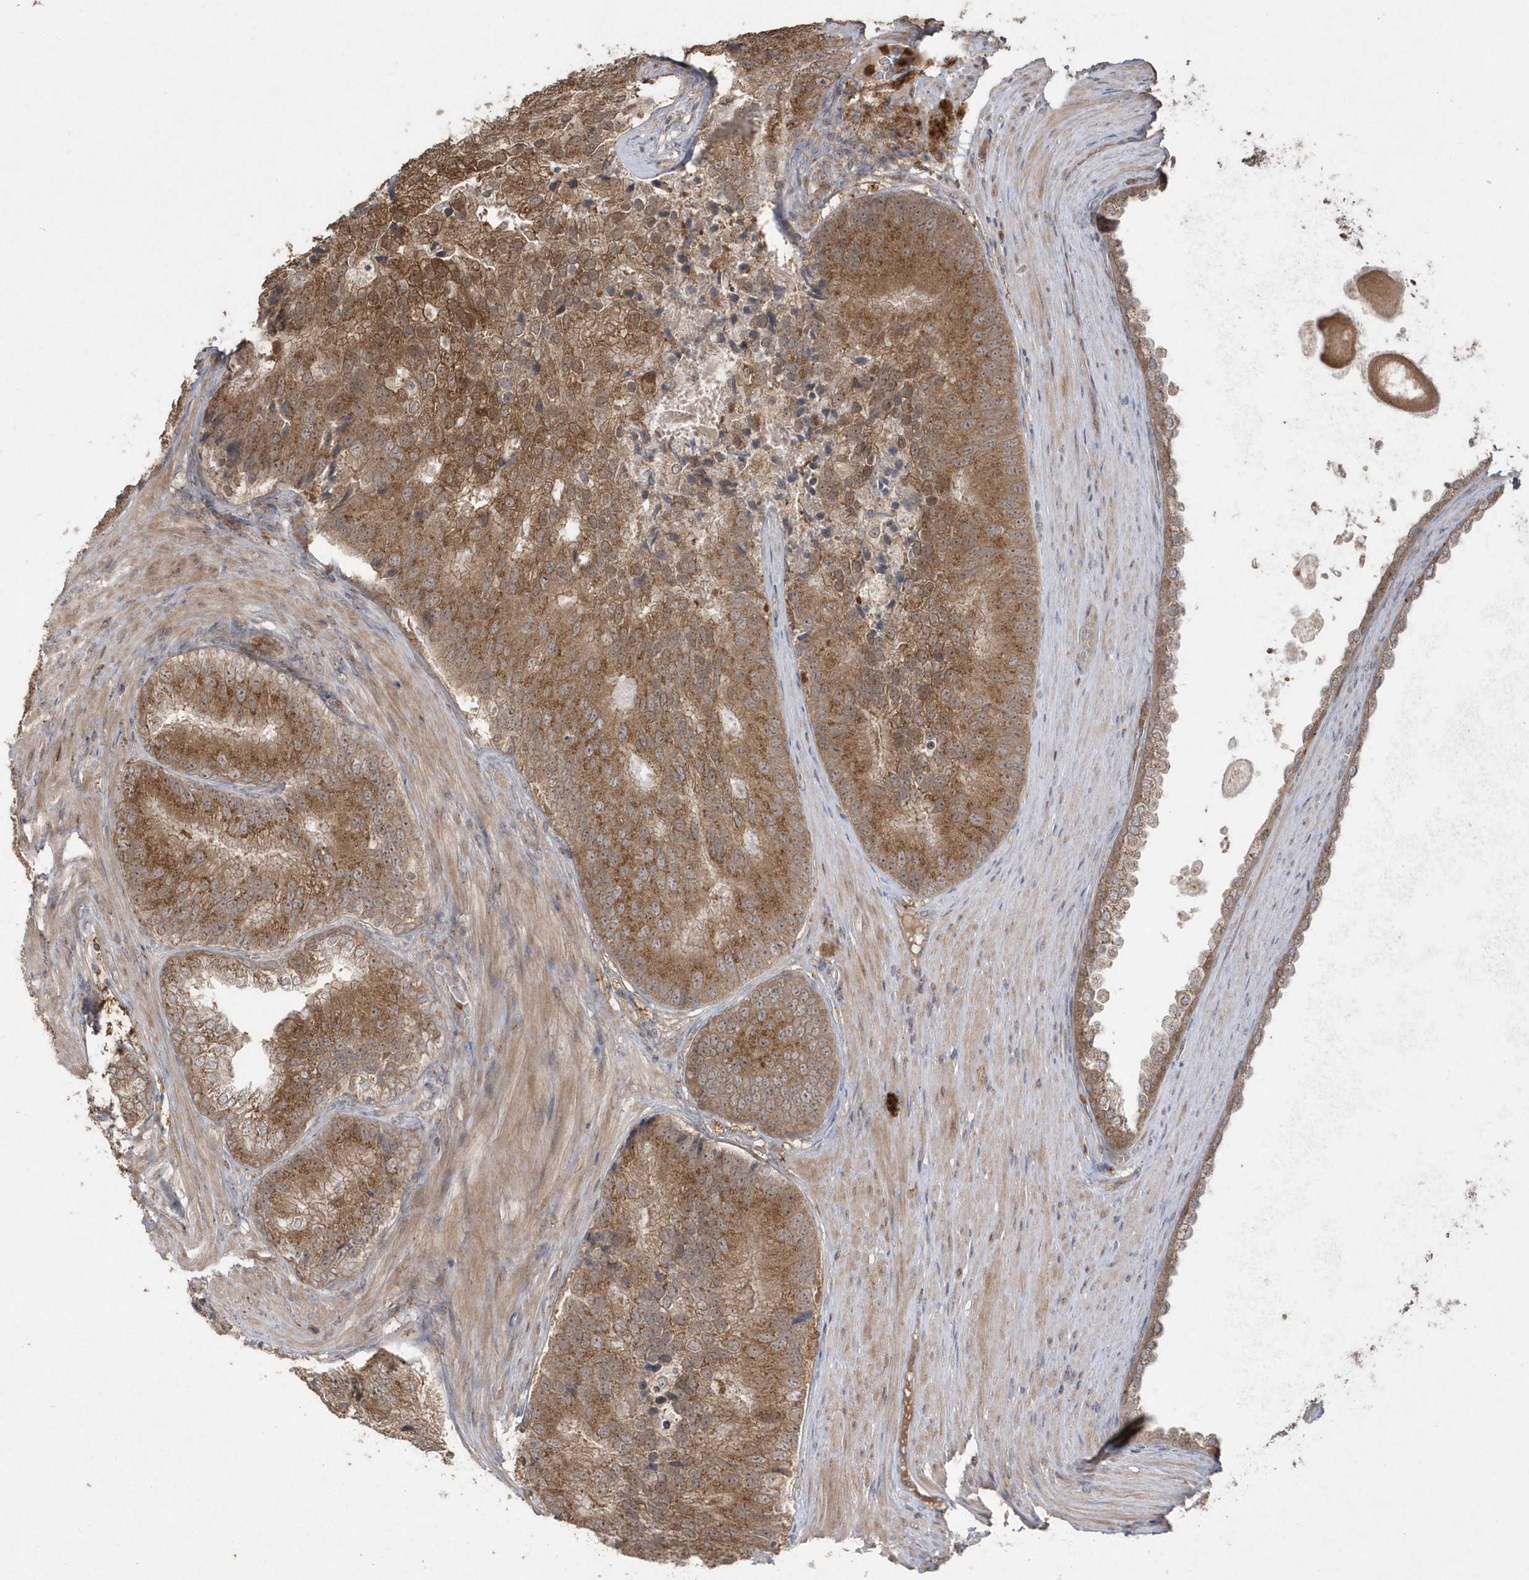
{"staining": {"intensity": "strong", "quantity": ">75%", "location": "cytoplasmic/membranous"}, "tissue": "prostate cancer", "cell_type": "Tumor cells", "image_type": "cancer", "snomed": [{"axis": "morphology", "description": "Adenocarcinoma, High grade"}, {"axis": "topography", "description": "Prostate"}], "caption": "Protein staining reveals strong cytoplasmic/membranous staining in about >75% of tumor cells in prostate cancer (adenocarcinoma (high-grade)).", "gene": "GEMIN6", "patient": {"sex": "male", "age": 70}}